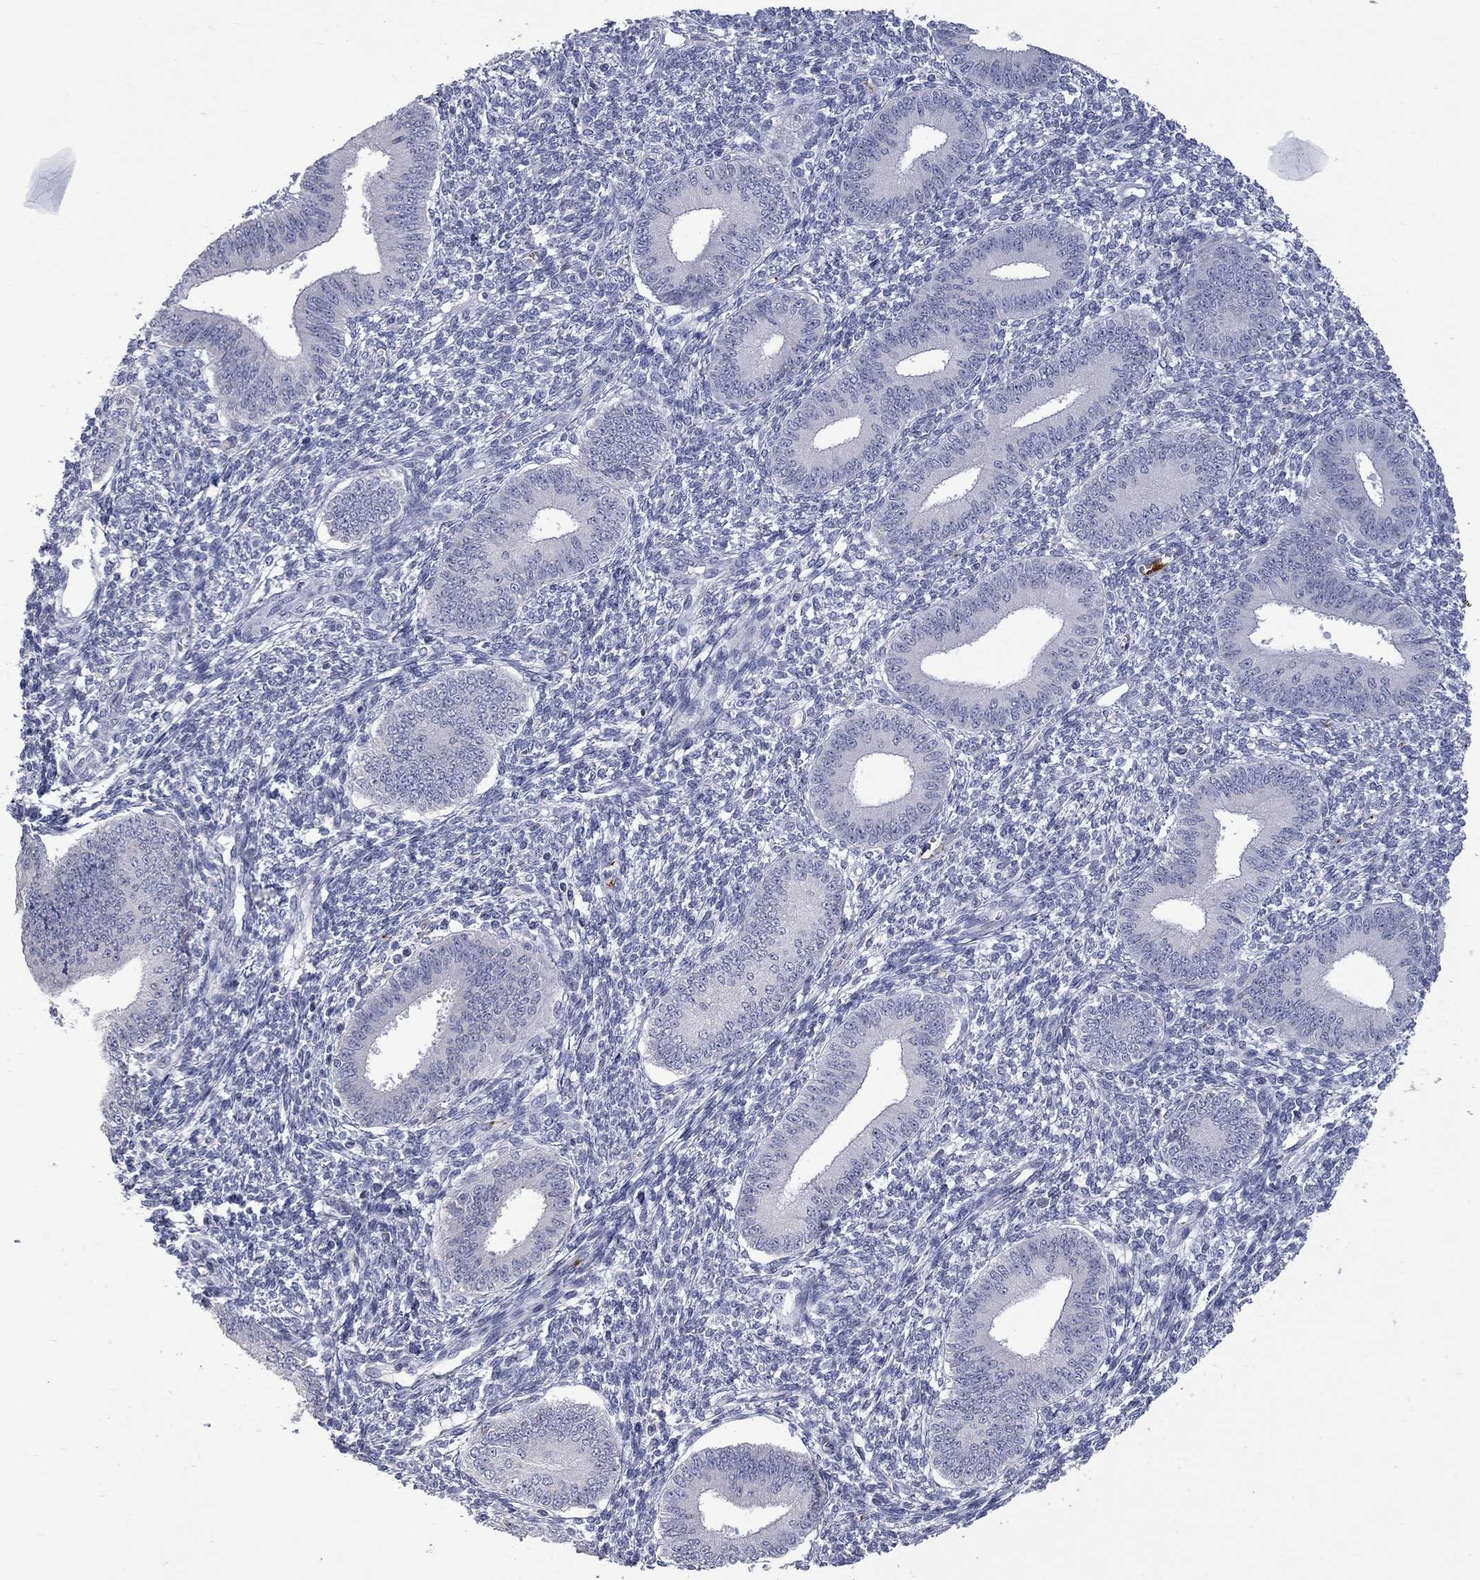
{"staining": {"intensity": "negative", "quantity": "none", "location": "none"}, "tissue": "endometrium", "cell_type": "Cells in endometrial stroma", "image_type": "normal", "snomed": [{"axis": "morphology", "description": "Normal tissue, NOS"}, {"axis": "topography", "description": "Endometrium"}], "caption": "Protein analysis of benign endometrium reveals no significant positivity in cells in endometrial stroma.", "gene": "PLEK", "patient": {"sex": "female", "age": 42}}